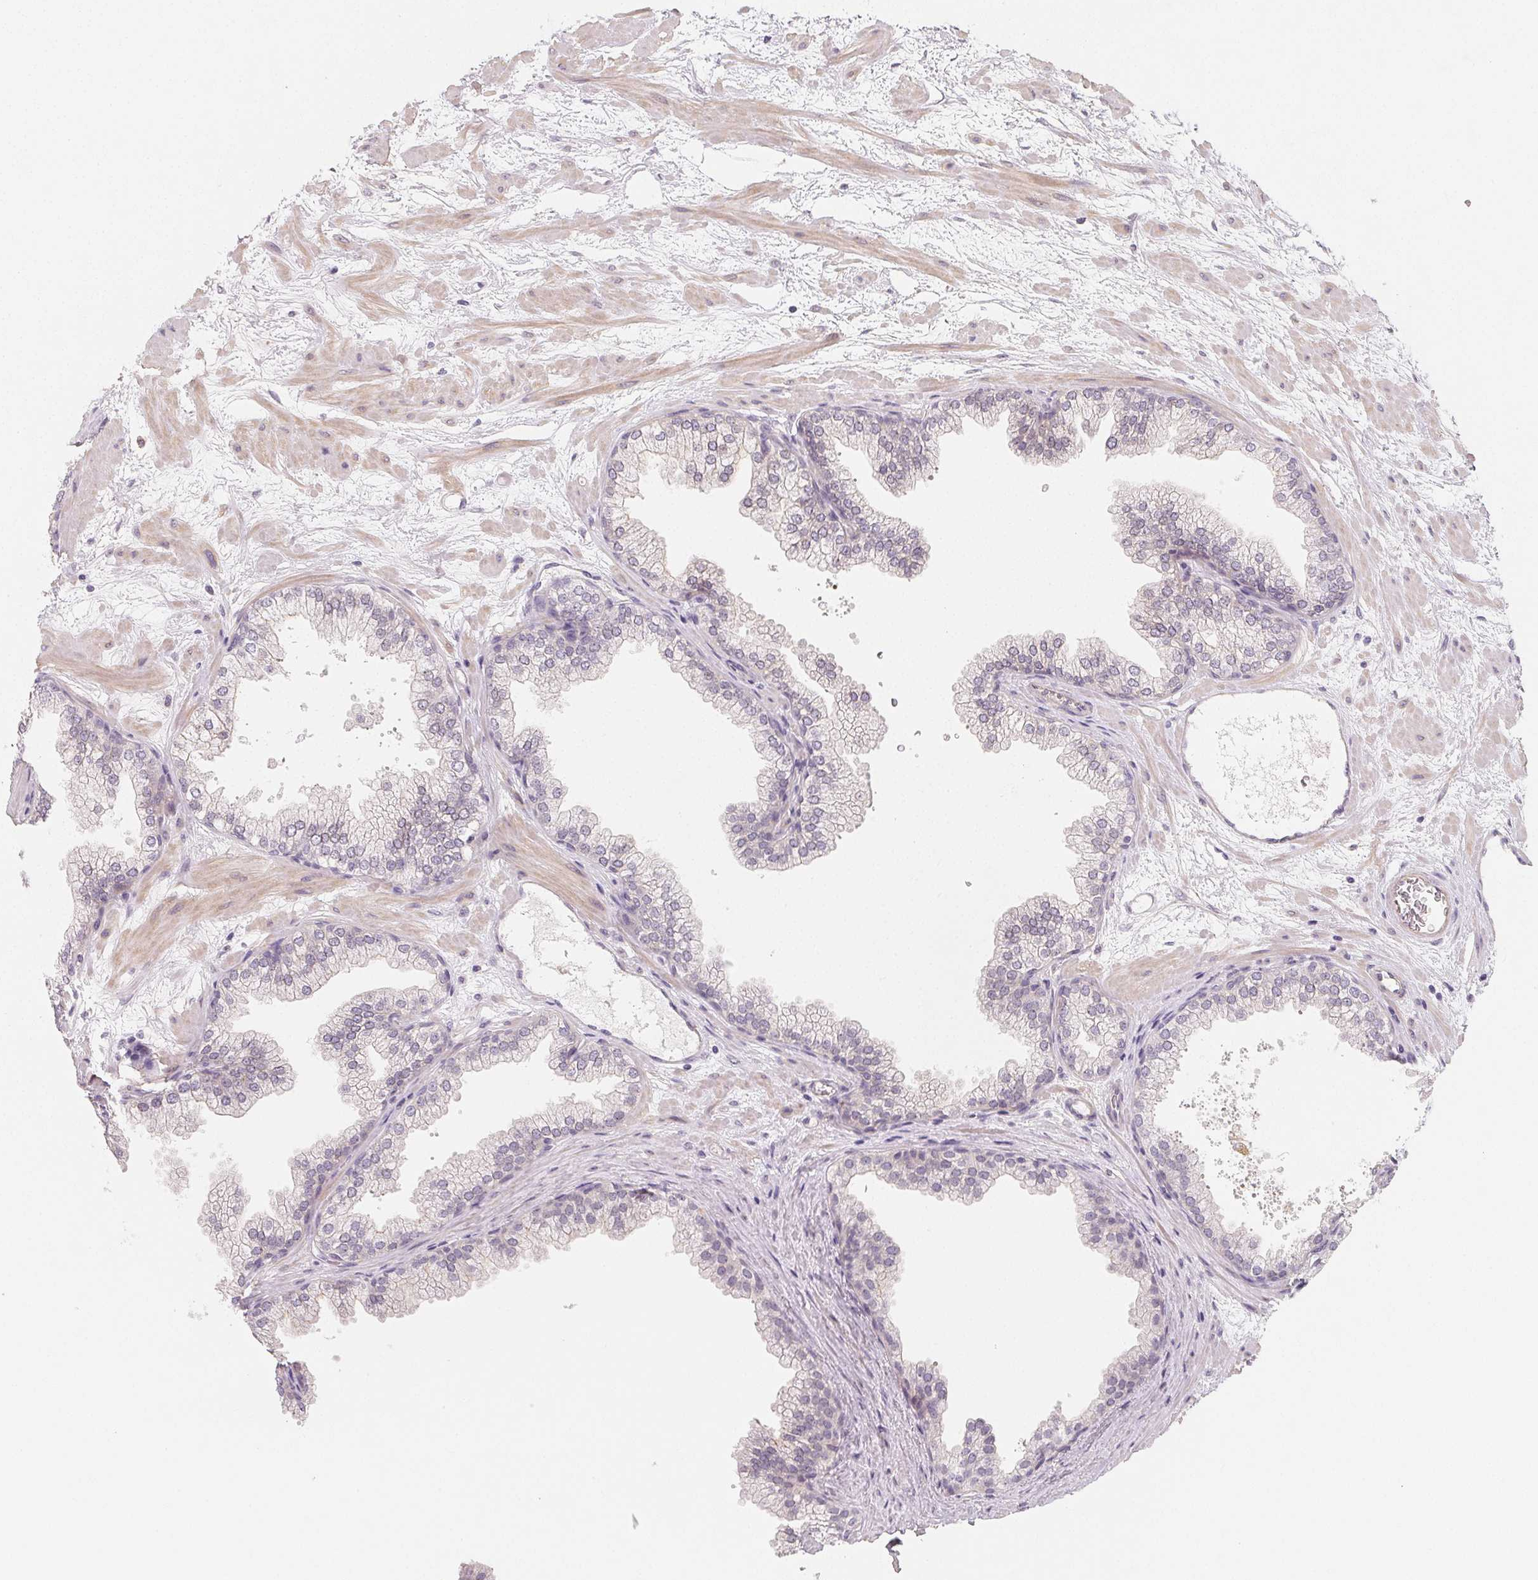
{"staining": {"intensity": "negative", "quantity": "none", "location": "none"}, "tissue": "prostate", "cell_type": "Glandular cells", "image_type": "normal", "snomed": [{"axis": "morphology", "description": "Normal tissue, NOS"}, {"axis": "topography", "description": "Prostate"}], "caption": "The image exhibits no staining of glandular cells in normal prostate. The staining is performed using DAB brown chromogen with nuclei counter-stained in using hematoxylin.", "gene": "LRRC23", "patient": {"sex": "male", "age": 37}}